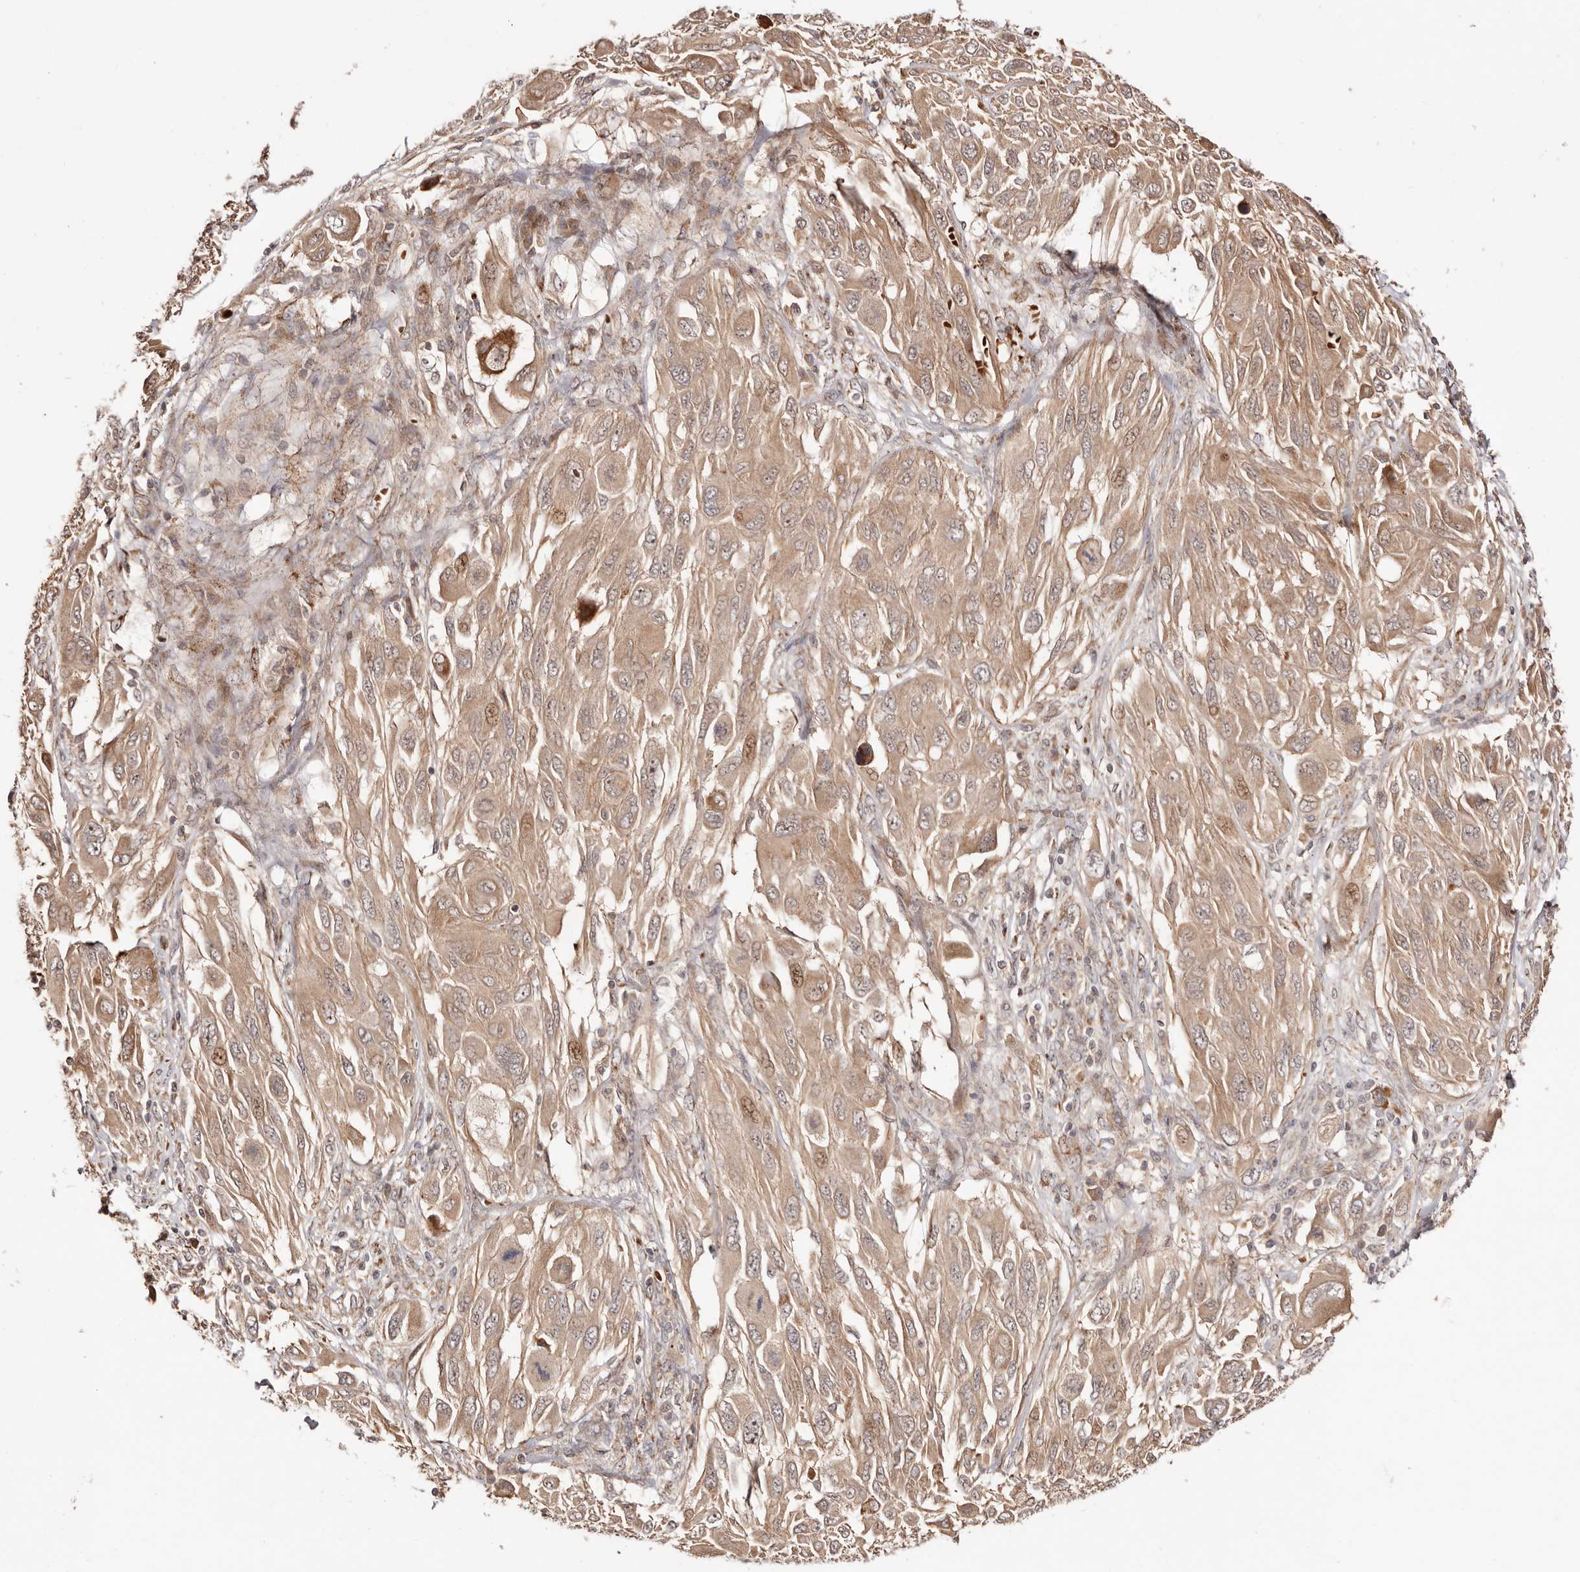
{"staining": {"intensity": "weak", "quantity": ">75%", "location": "cytoplasmic/membranous,nuclear"}, "tissue": "melanoma", "cell_type": "Tumor cells", "image_type": "cancer", "snomed": [{"axis": "morphology", "description": "Malignant melanoma, NOS"}, {"axis": "topography", "description": "Skin"}], "caption": "Malignant melanoma stained with immunohistochemistry (IHC) displays weak cytoplasmic/membranous and nuclear expression in approximately >75% of tumor cells.", "gene": "PTPN22", "patient": {"sex": "female", "age": 91}}